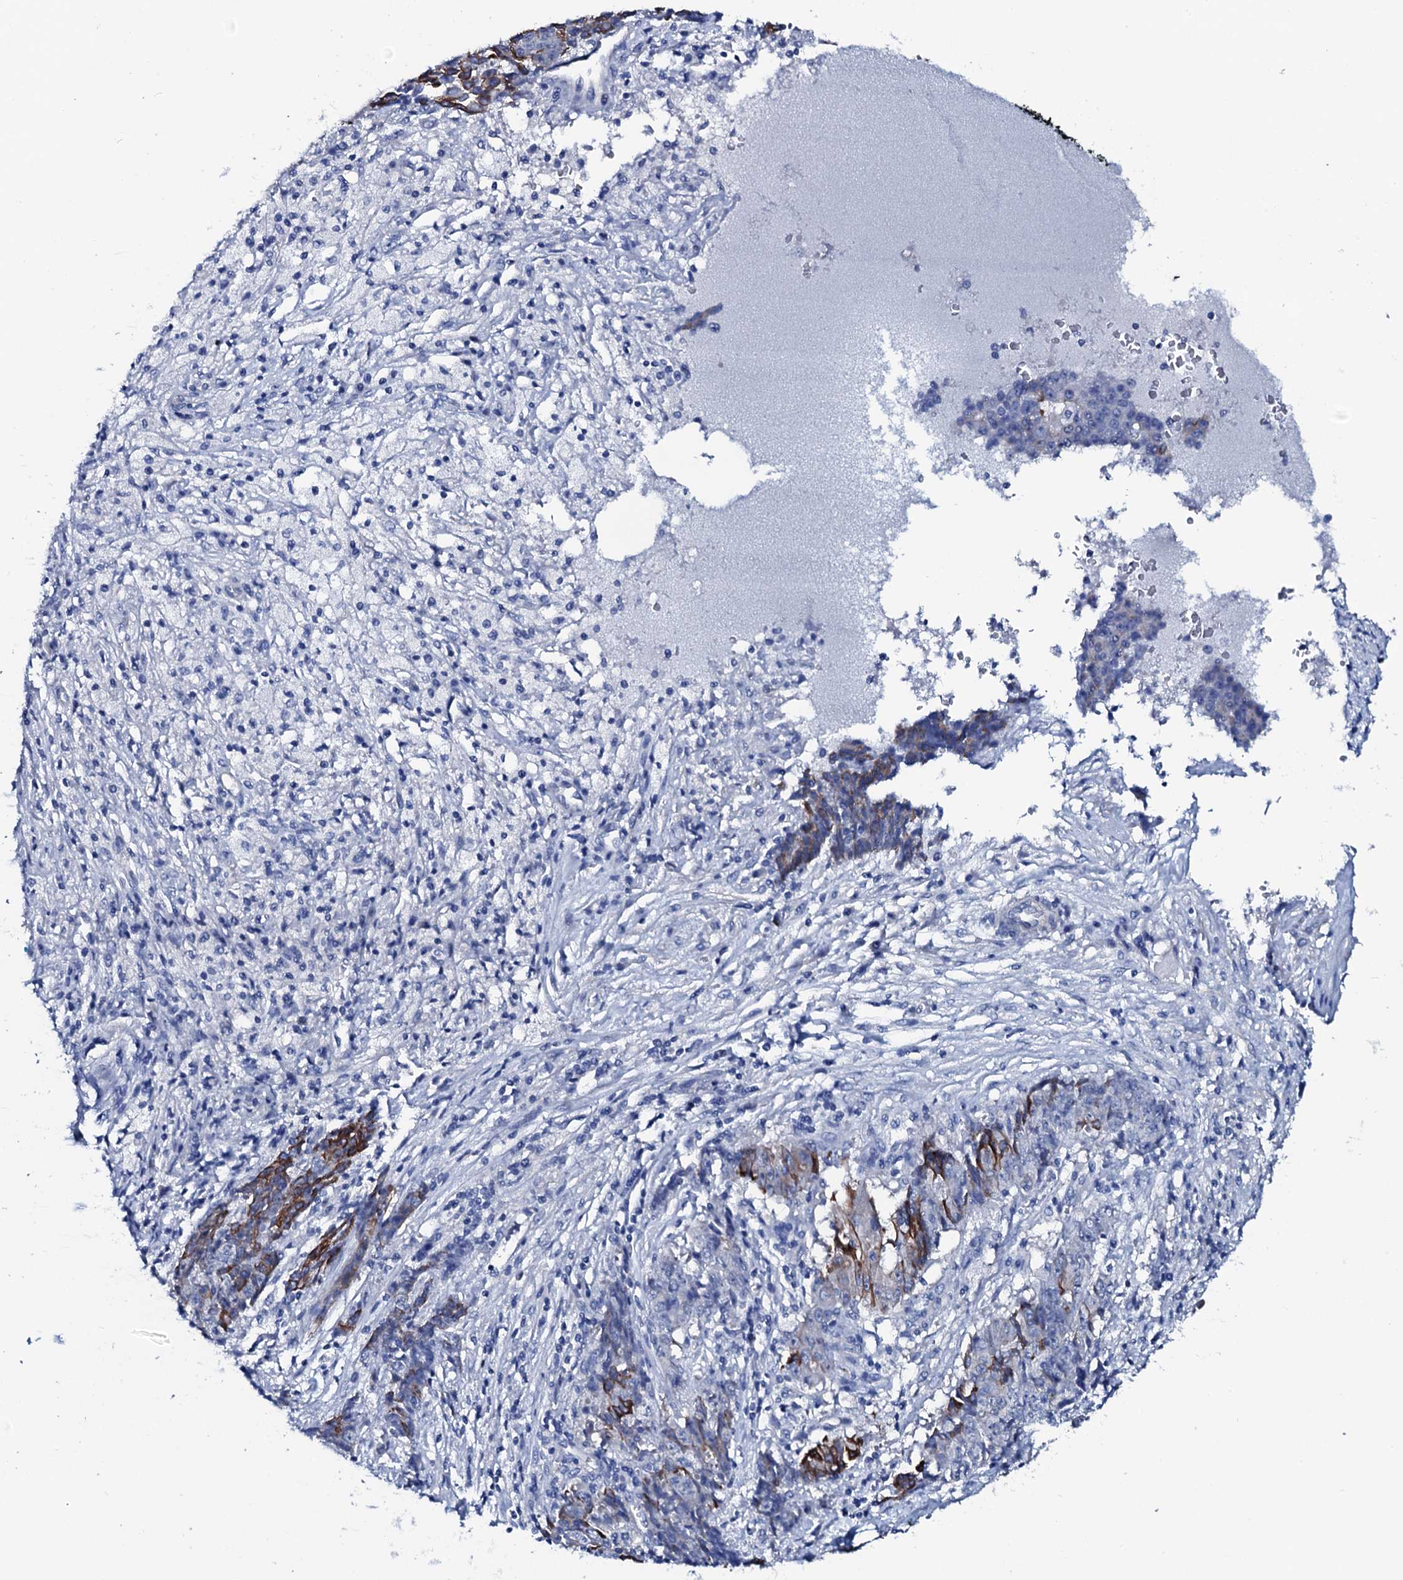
{"staining": {"intensity": "strong", "quantity": "<25%", "location": "cytoplasmic/membranous"}, "tissue": "ovarian cancer", "cell_type": "Tumor cells", "image_type": "cancer", "snomed": [{"axis": "morphology", "description": "Carcinoma, endometroid"}, {"axis": "topography", "description": "Ovary"}], "caption": "The micrograph exhibits immunohistochemical staining of ovarian cancer. There is strong cytoplasmic/membranous positivity is identified in approximately <25% of tumor cells.", "gene": "GYS2", "patient": {"sex": "female", "age": 42}}